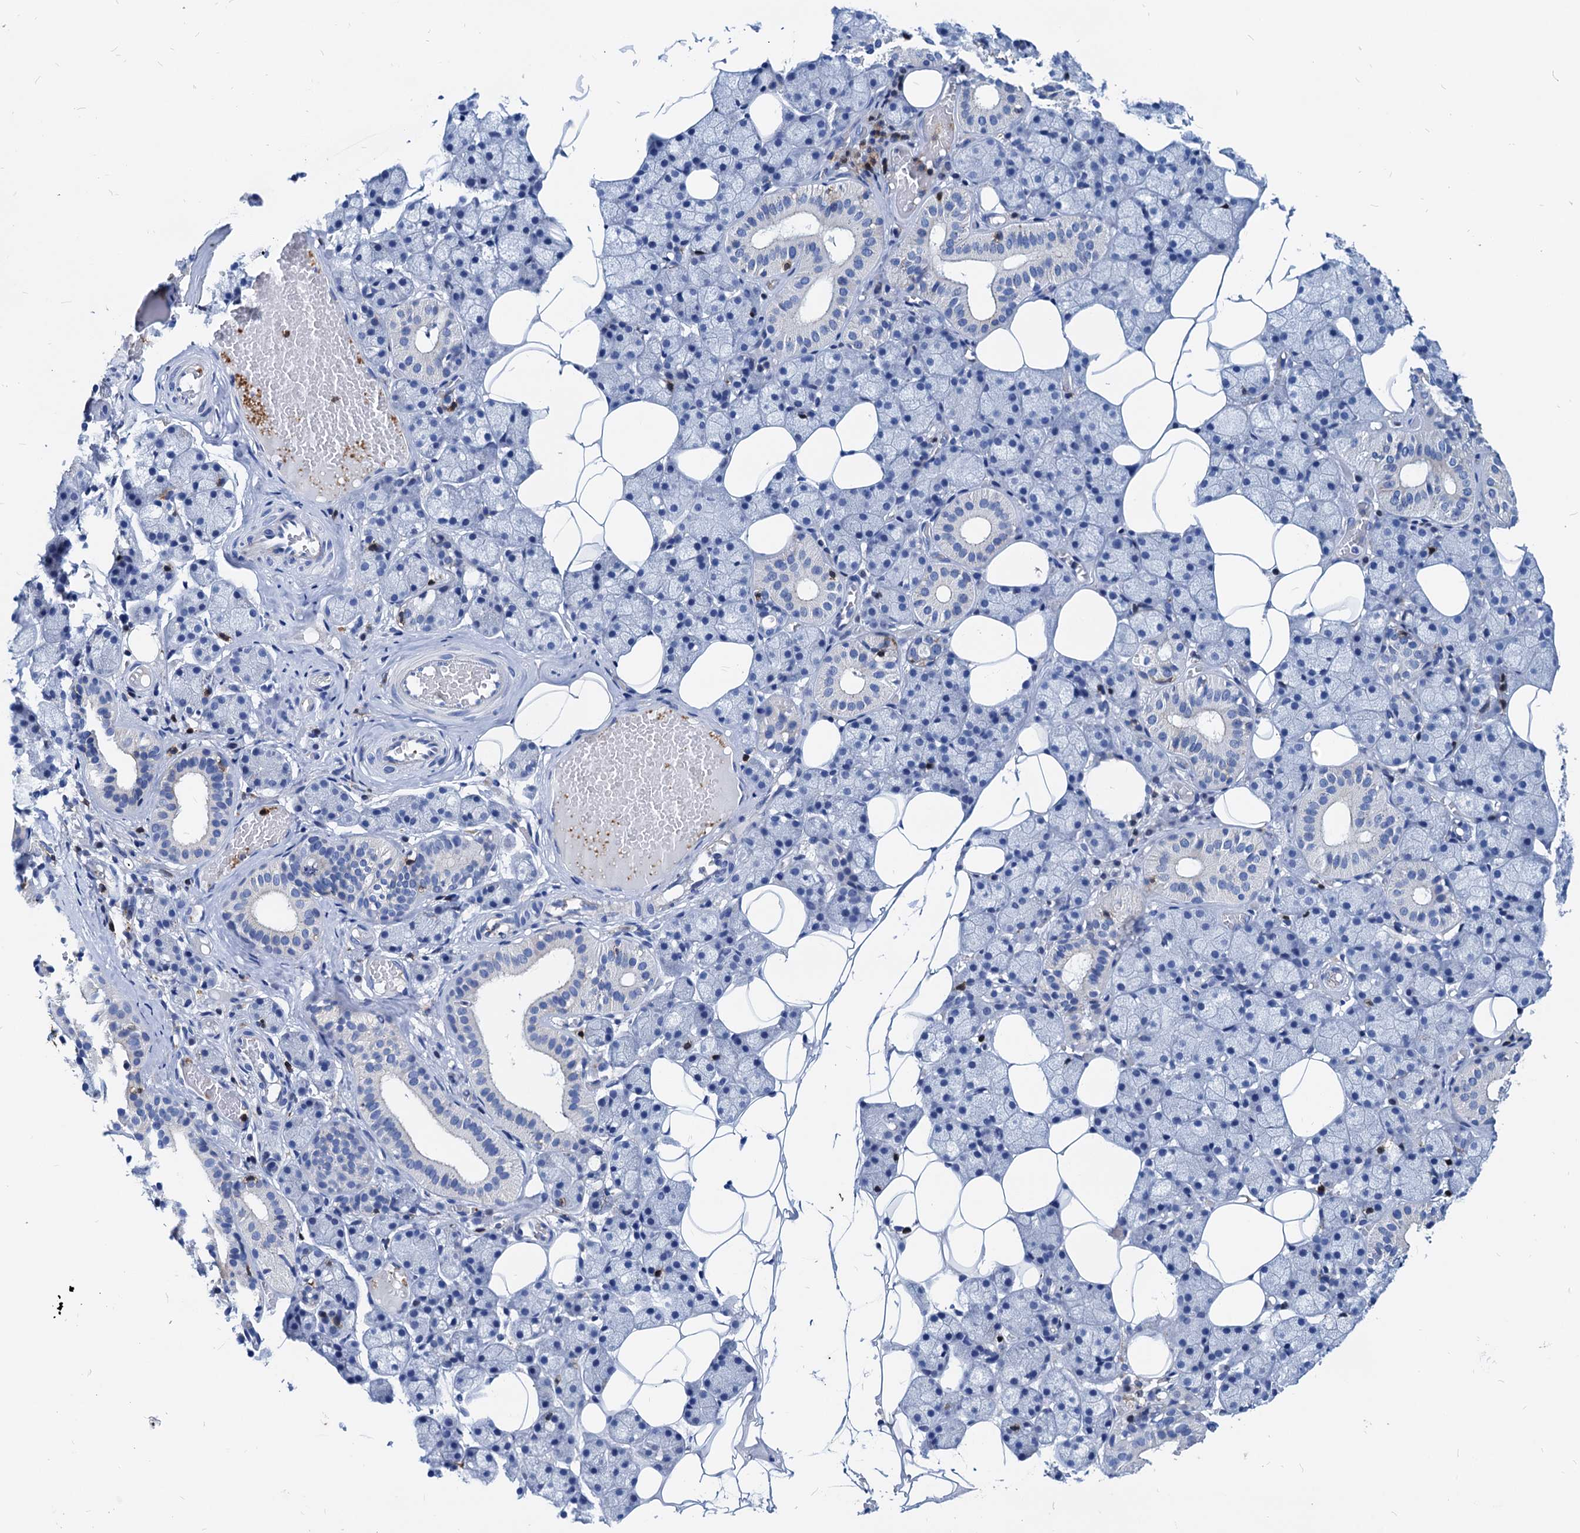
{"staining": {"intensity": "negative", "quantity": "none", "location": "none"}, "tissue": "salivary gland", "cell_type": "Glandular cells", "image_type": "normal", "snomed": [{"axis": "morphology", "description": "Normal tissue, NOS"}, {"axis": "topography", "description": "Salivary gland"}], "caption": "Glandular cells are negative for brown protein staining in benign salivary gland. The staining was performed using DAB (3,3'-diaminobenzidine) to visualize the protein expression in brown, while the nuclei were stained in blue with hematoxylin (Magnification: 20x).", "gene": "LCP2", "patient": {"sex": "female", "age": 33}}